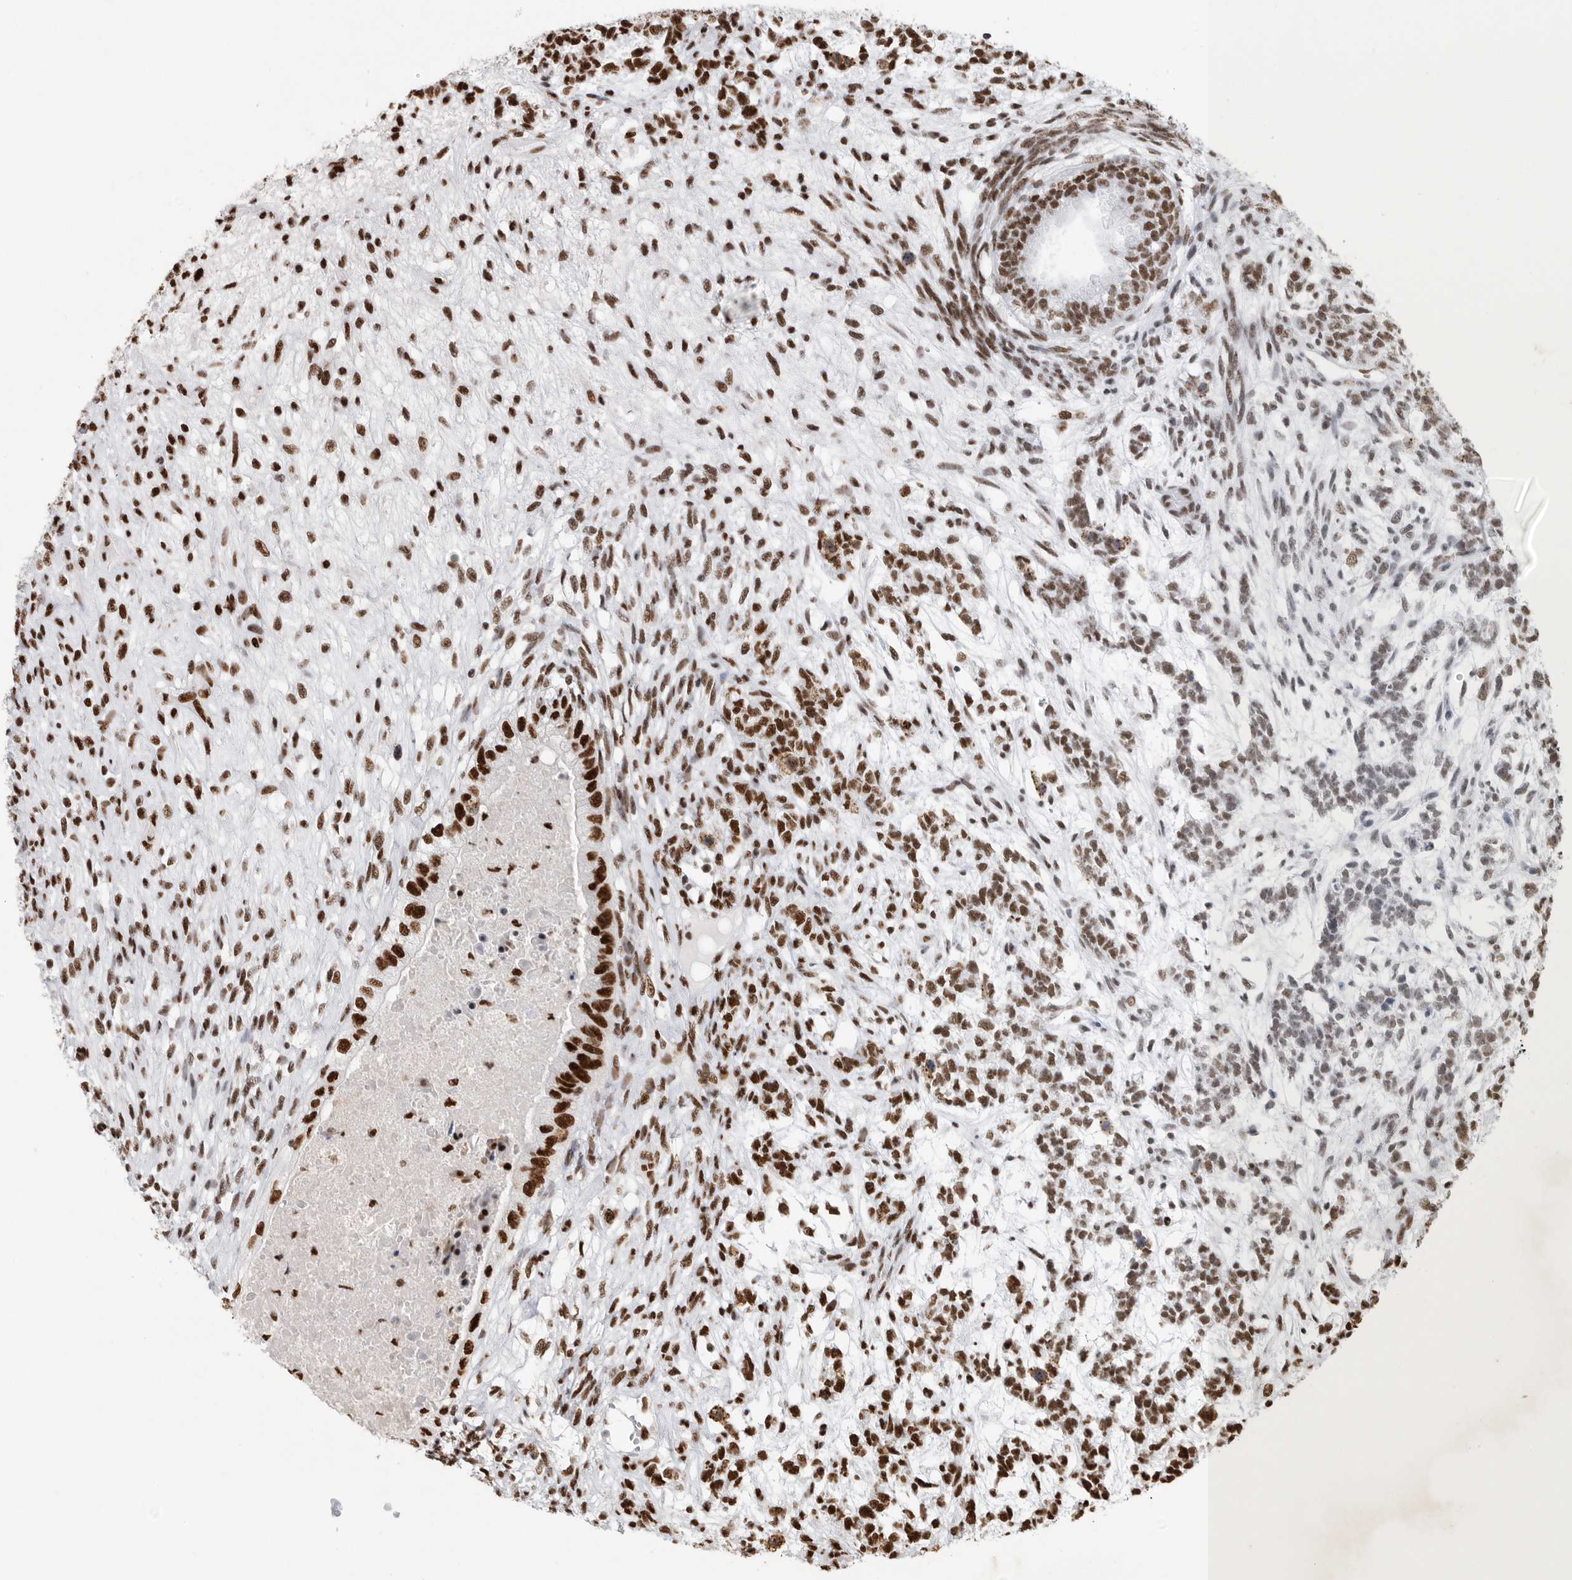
{"staining": {"intensity": "strong", "quantity": ">75%", "location": "nuclear"}, "tissue": "testis cancer", "cell_type": "Tumor cells", "image_type": "cancer", "snomed": [{"axis": "morphology", "description": "Seminoma, NOS"}, {"axis": "morphology", "description": "Carcinoma, Embryonal, NOS"}, {"axis": "topography", "description": "Testis"}], "caption": "Immunohistochemistry of human embryonal carcinoma (testis) shows high levels of strong nuclear positivity in approximately >75% of tumor cells.", "gene": "BCLAF1", "patient": {"sex": "male", "age": 28}}